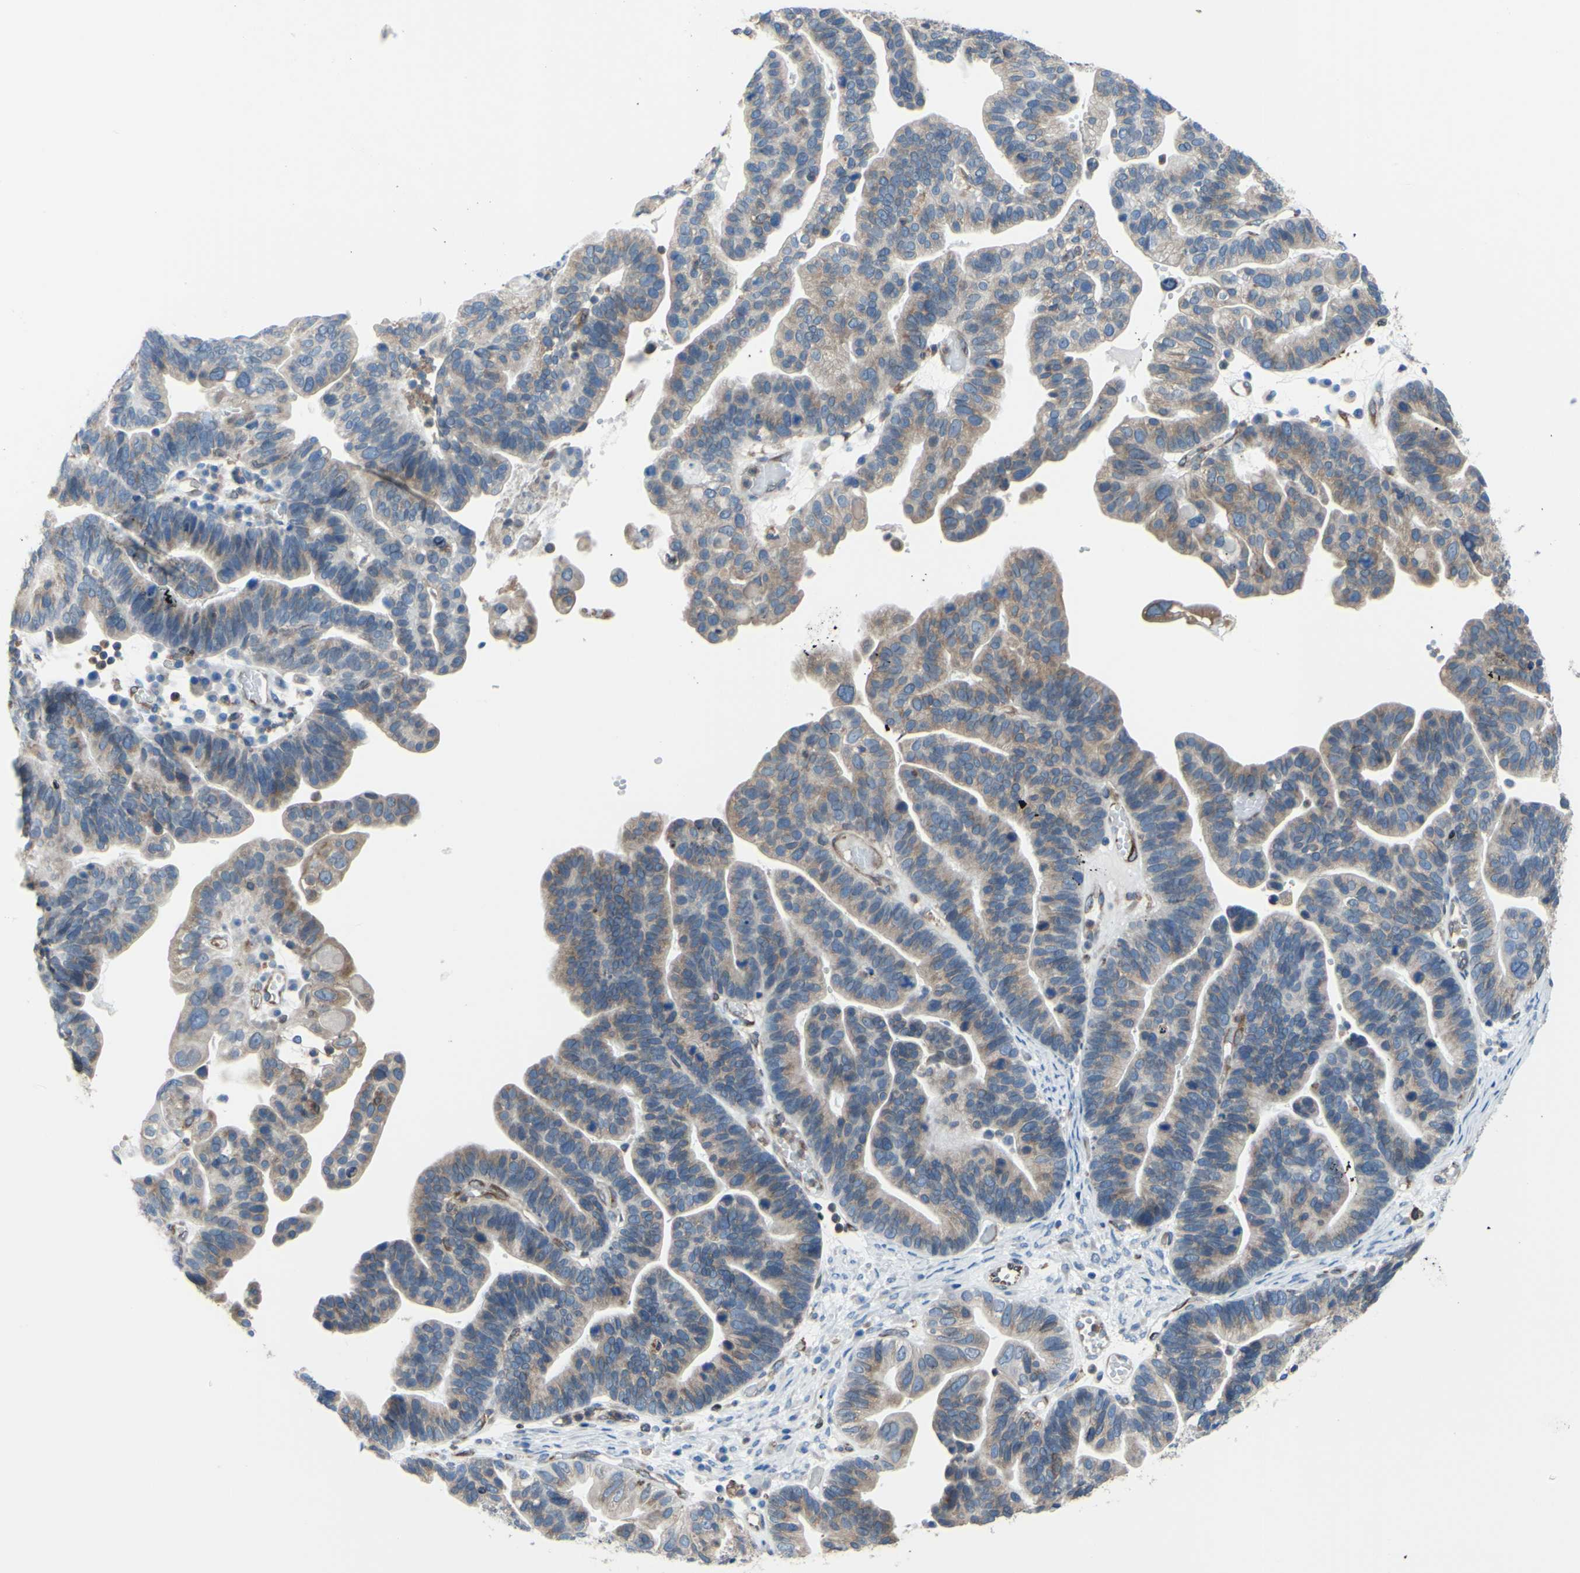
{"staining": {"intensity": "weak", "quantity": "25%-75%", "location": "cytoplasmic/membranous"}, "tissue": "ovarian cancer", "cell_type": "Tumor cells", "image_type": "cancer", "snomed": [{"axis": "morphology", "description": "Cystadenocarcinoma, serous, NOS"}, {"axis": "topography", "description": "Ovary"}], "caption": "Ovarian cancer tissue exhibits weak cytoplasmic/membranous expression in about 25%-75% of tumor cells, visualized by immunohistochemistry. (DAB = brown stain, brightfield microscopy at high magnification).", "gene": "MGST2", "patient": {"sex": "female", "age": 56}}